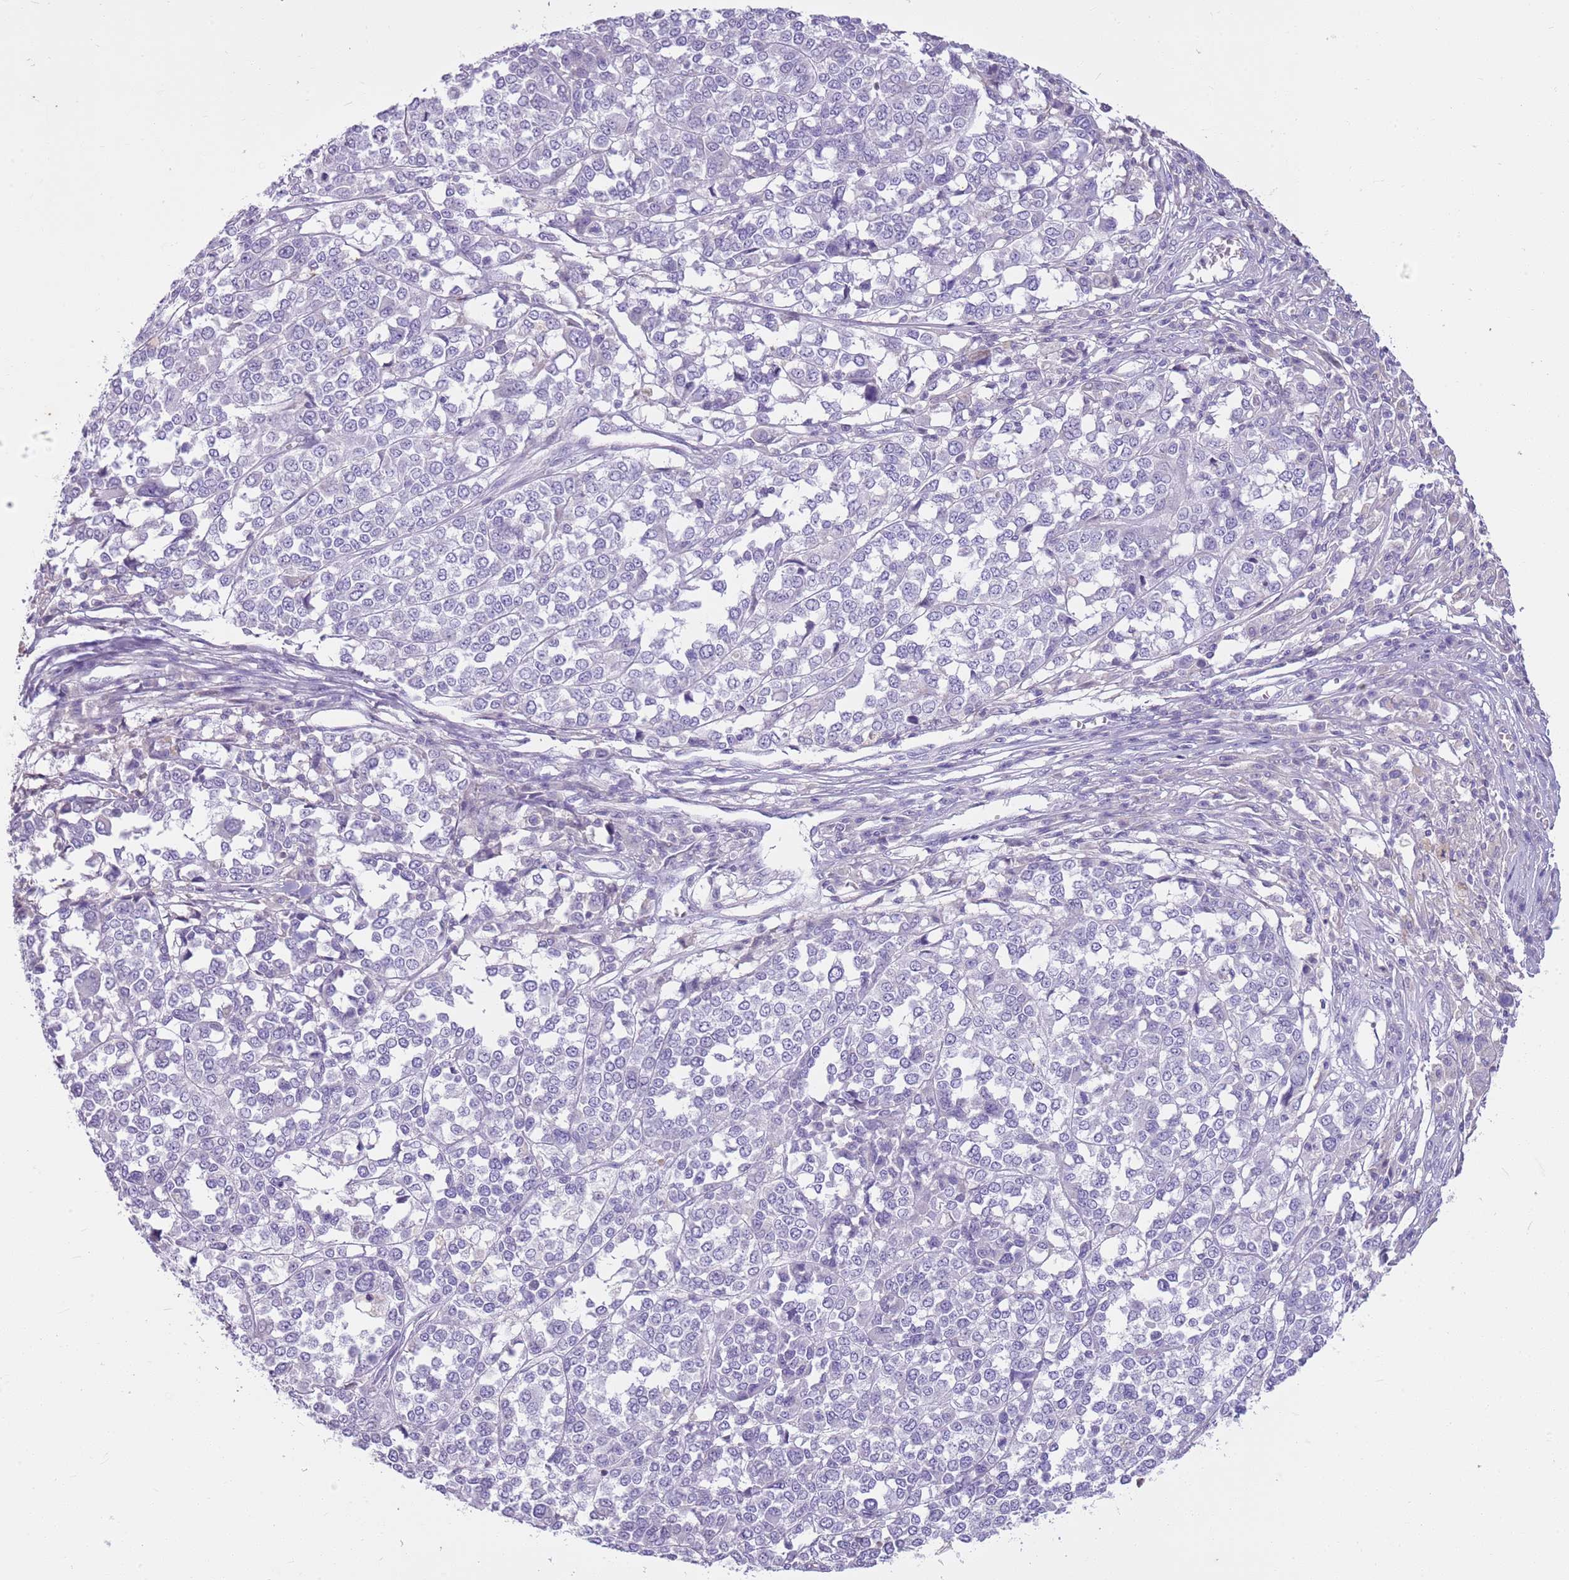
{"staining": {"intensity": "negative", "quantity": "none", "location": "none"}, "tissue": "melanoma", "cell_type": "Tumor cells", "image_type": "cancer", "snomed": [{"axis": "morphology", "description": "Malignant melanoma, Metastatic site"}, {"axis": "topography", "description": "Lymph node"}], "caption": "A high-resolution photomicrograph shows IHC staining of malignant melanoma (metastatic site), which reveals no significant positivity in tumor cells. (Brightfield microscopy of DAB IHC at high magnification).", "gene": "CNPPD1", "patient": {"sex": "male", "age": 44}}